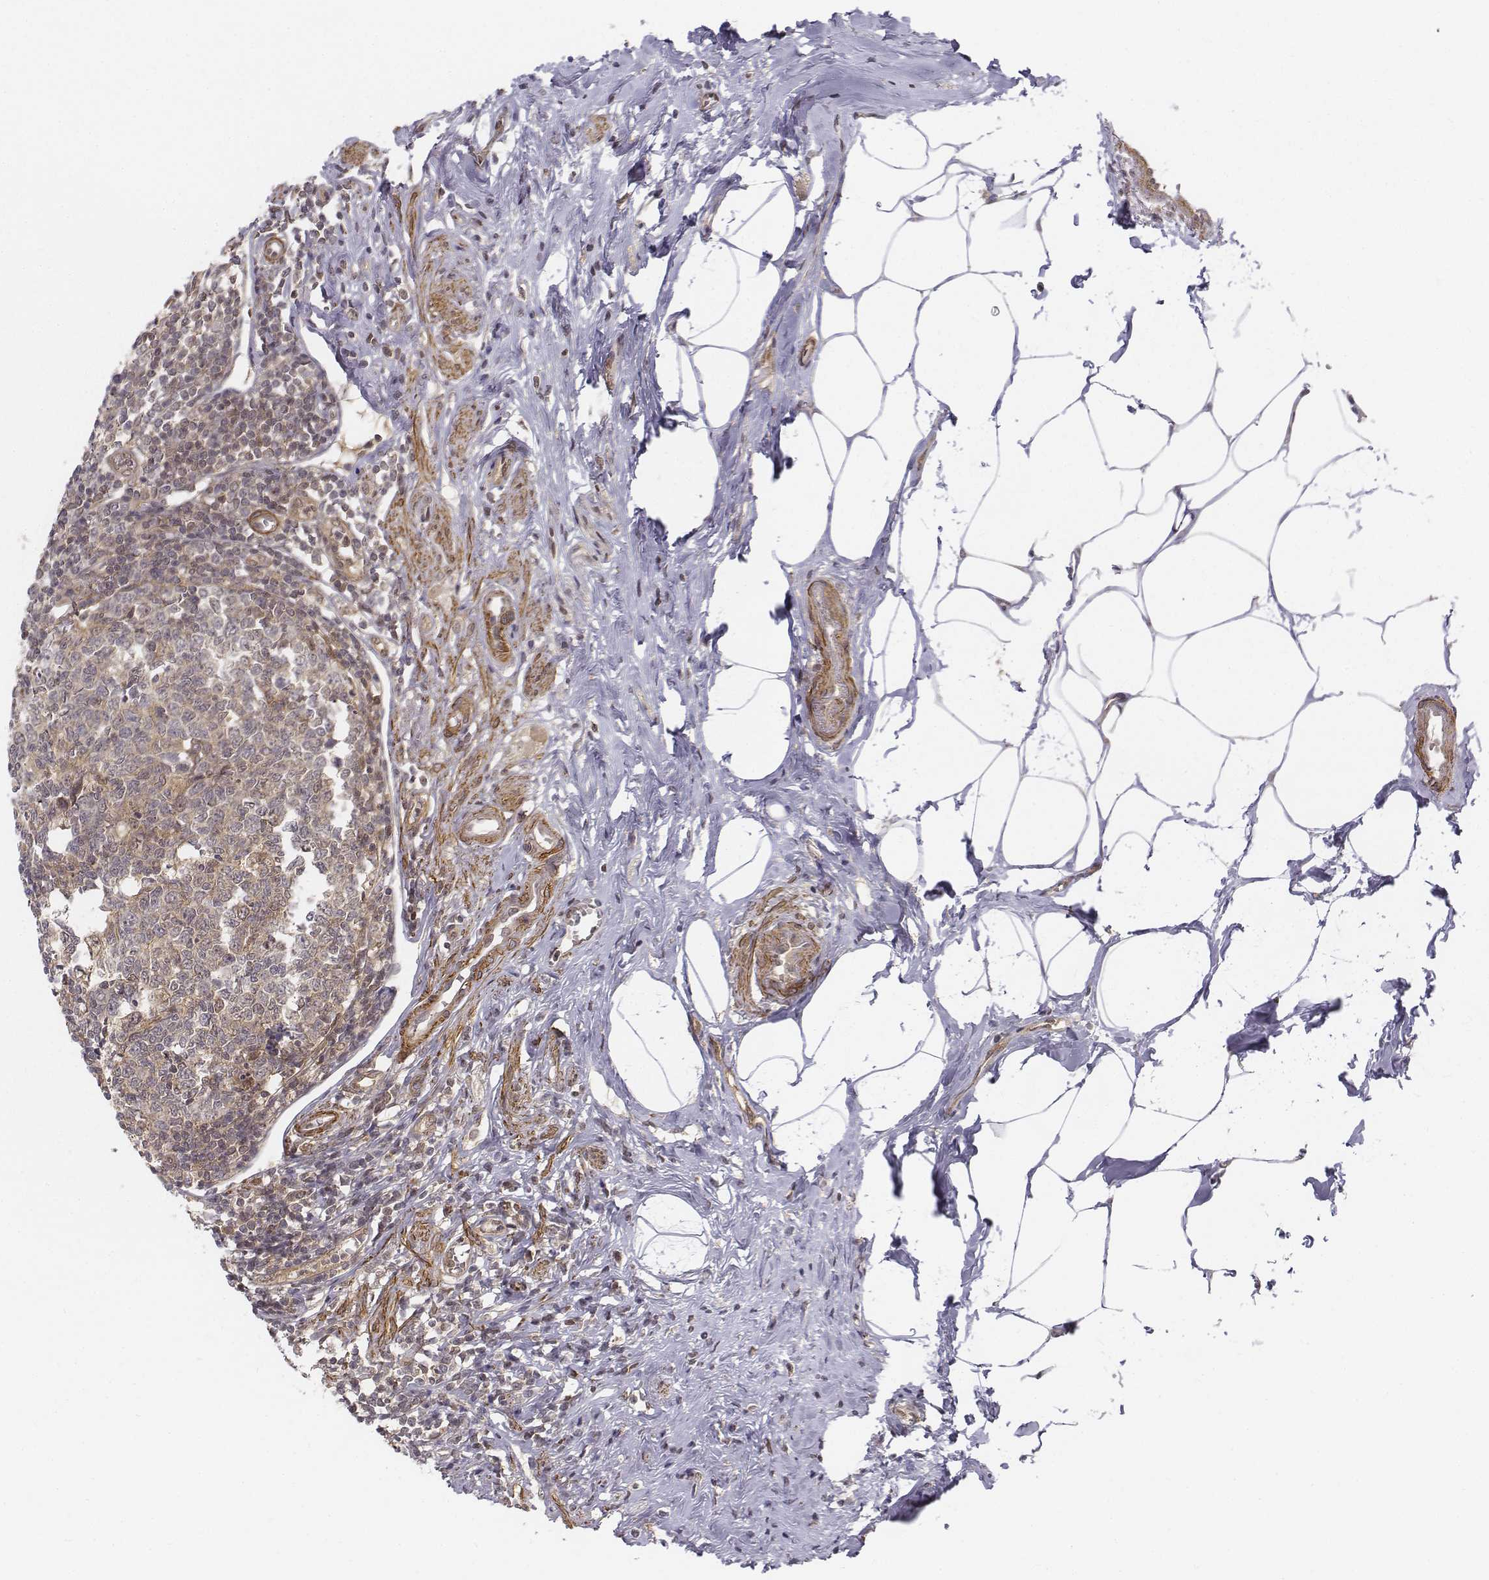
{"staining": {"intensity": "strong", "quantity": ">75%", "location": "cytoplasmic/membranous,nuclear"}, "tissue": "appendix", "cell_type": "Glandular cells", "image_type": "normal", "snomed": [{"axis": "morphology", "description": "Normal tissue, NOS"}, {"axis": "morphology", "description": "Carcinoma, endometroid"}, {"axis": "topography", "description": "Appendix"}, {"axis": "topography", "description": "Colon"}], "caption": "Protein analysis of unremarkable appendix displays strong cytoplasmic/membranous,nuclear staining in about >75% of glandular cells. The staining was performed using DAB (3,3'-diaminobenzidine) to visualize the protein expression in brown, while the nuclei were stained in blue with hematoxylin (Magnification: 20x).", "gene": "ZFYVE19", "patient": {"sex": "female", "age": 60}}